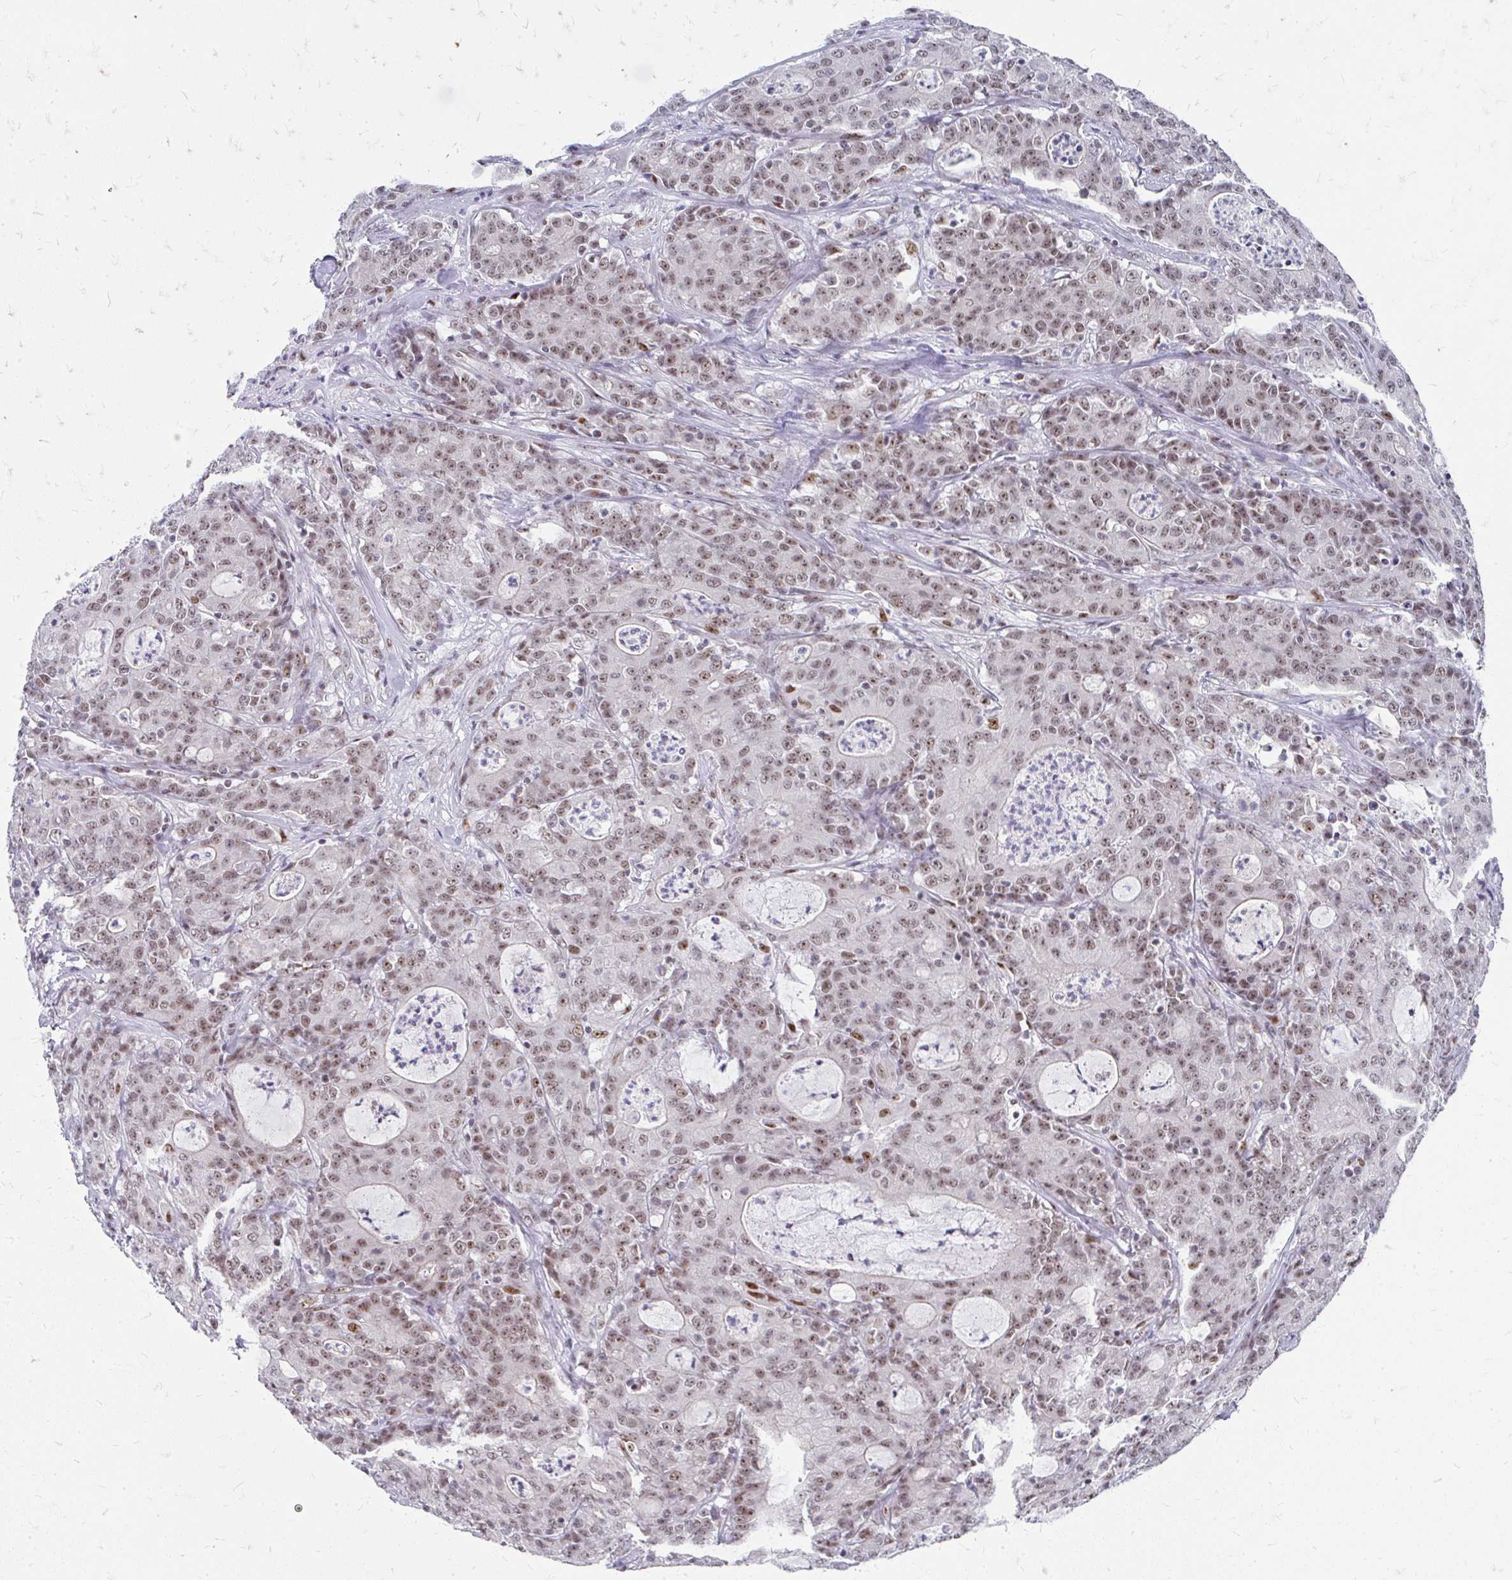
{"staining": {"intensity": "moderate", "quantity": ">75%", "location": "nuclear"}, "tissue": "colorectal cancer", "cell_type": "Tumor cells", "image_type": "cancer", "snomed": [{"axis": "morphology", "description": "Adenocarcinoma, NOS"}, {"axis": "topography", "description": "Colon"}], "caption": "A micrograph of human colorectal adenocarcinoma stained for a protein reveals moderate nuclear brown staining in tumor cells. Nuclei are stained in blue.", "gene": "GTF2H1", "patient": {"sex": "male", "age": 83}}